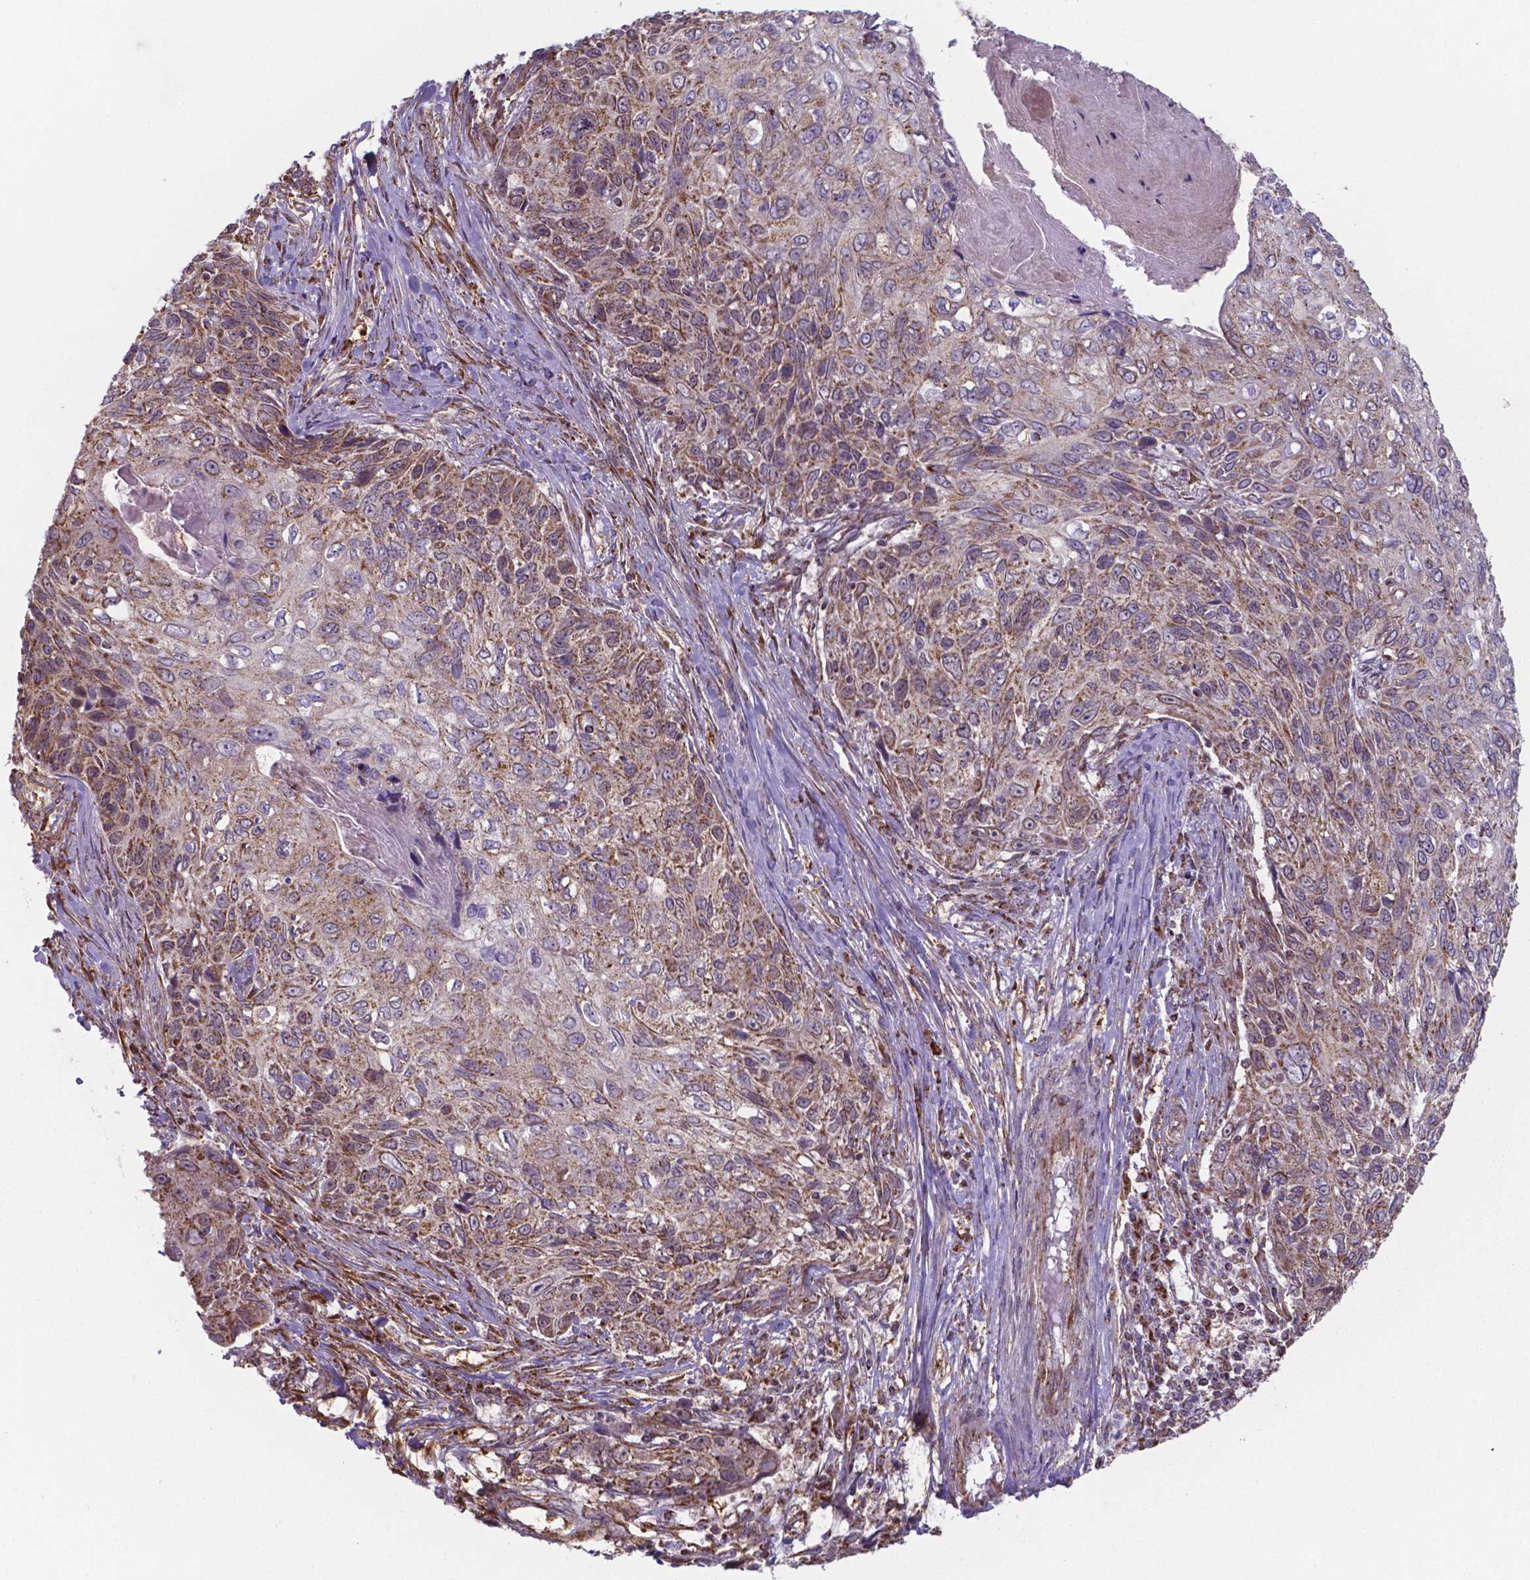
{"staining": {"intensity": "moderate", "quantity": "25%-75%", "location": "cytoplasmic/membranous"}, "tissue": "skin cancer", "cell_type": "Tumor cells", "image_type": "cancer", "snomed": [{"axis": "morphology", "description": "Squamous cell carcinoma, NOS"}, {"axis": "topography", "description": "Skin"}], "caption": "This histopathology image exhibits IHC staining of human skin cancer, with medium moderate cytoplasmic/membranous staining in approximately 25%-75% of tumor cells.", "gene": "FAM114A1", "patient": {"sex": "male", "age": 92}}